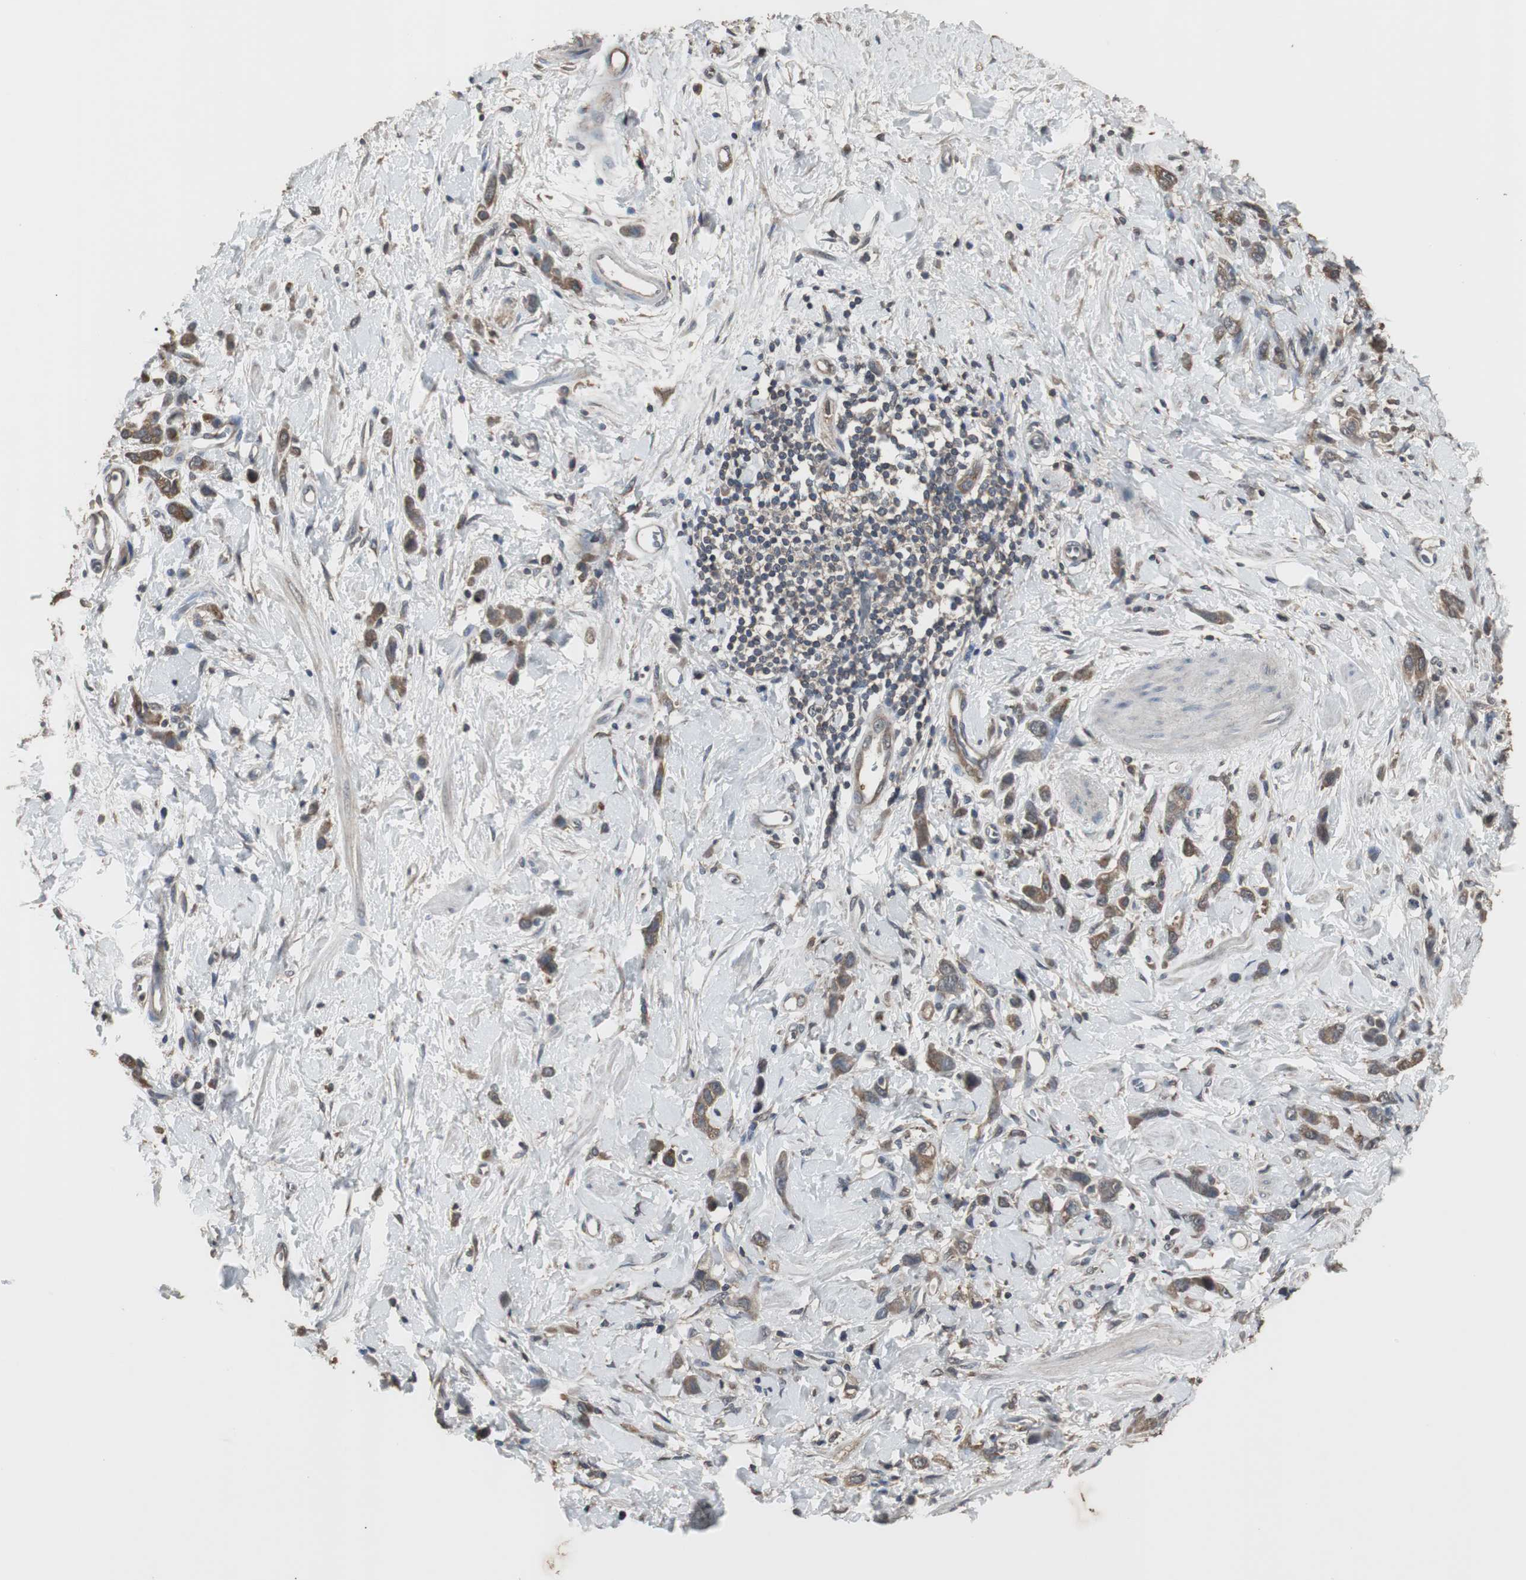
{"staining": {"intensity": "moderate", "quantity": ">75%", "location": "cytoplasmic/membranous"}, "tissue": "stomach cancer", "cell_type": "Tumor cells", "image_type": "cancer", "snomed": [{"axis": "morphology", "description": "Normal tissue, NOS"}, {"axis": "morphology", "description": "Adenocarcinoma, NOS"}, {"axis": "topography", "description": "Stomach"}], "caption": "Brown immunohistochemical staining in stomach cancer (adenocarcinoma) displays moderate cytoplasmic/membranous expression in about >75% of tumor cells.", "gene": "HPRT1", "patient": {"sex": "male", "age": 82}}